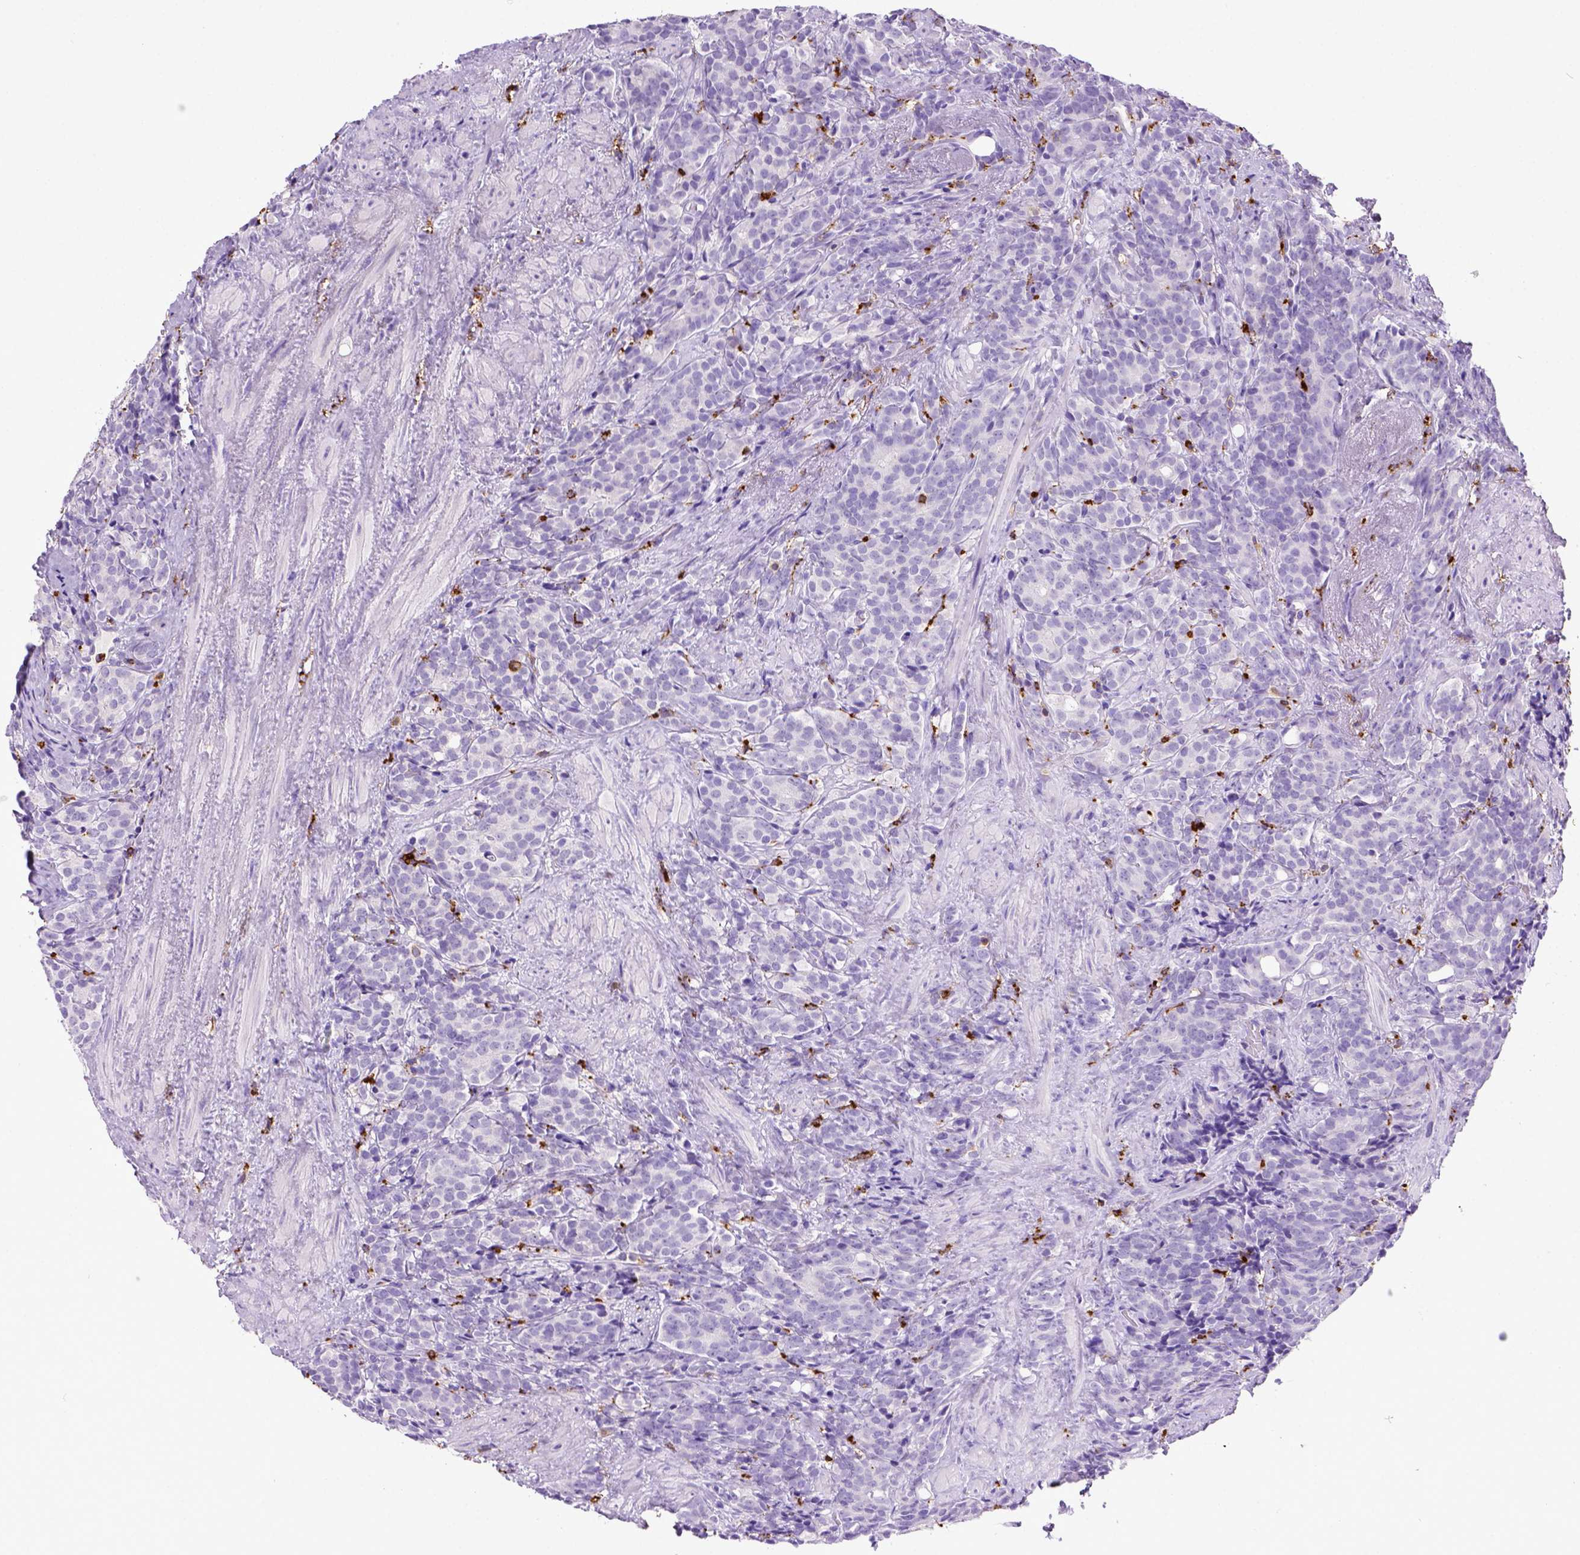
{"staining": {"intensity": "negative", "quantity": "none", "location": "none"}, "tissue": "prostate cancer", "cell_type": "Tumor cells", "image_type": "cancer", "snomed": [{"axis": "morphology", "description": "Adenocarcinoma, High grade"}, {"axis": "topography", "description": "Prostate"}], "caption": "Image shows no significant protein positivity in tumor cells of prostate adenocarcinoma (high-grade).", "gene": "CD68", "patient": {"sex": "male", "age": 84}}